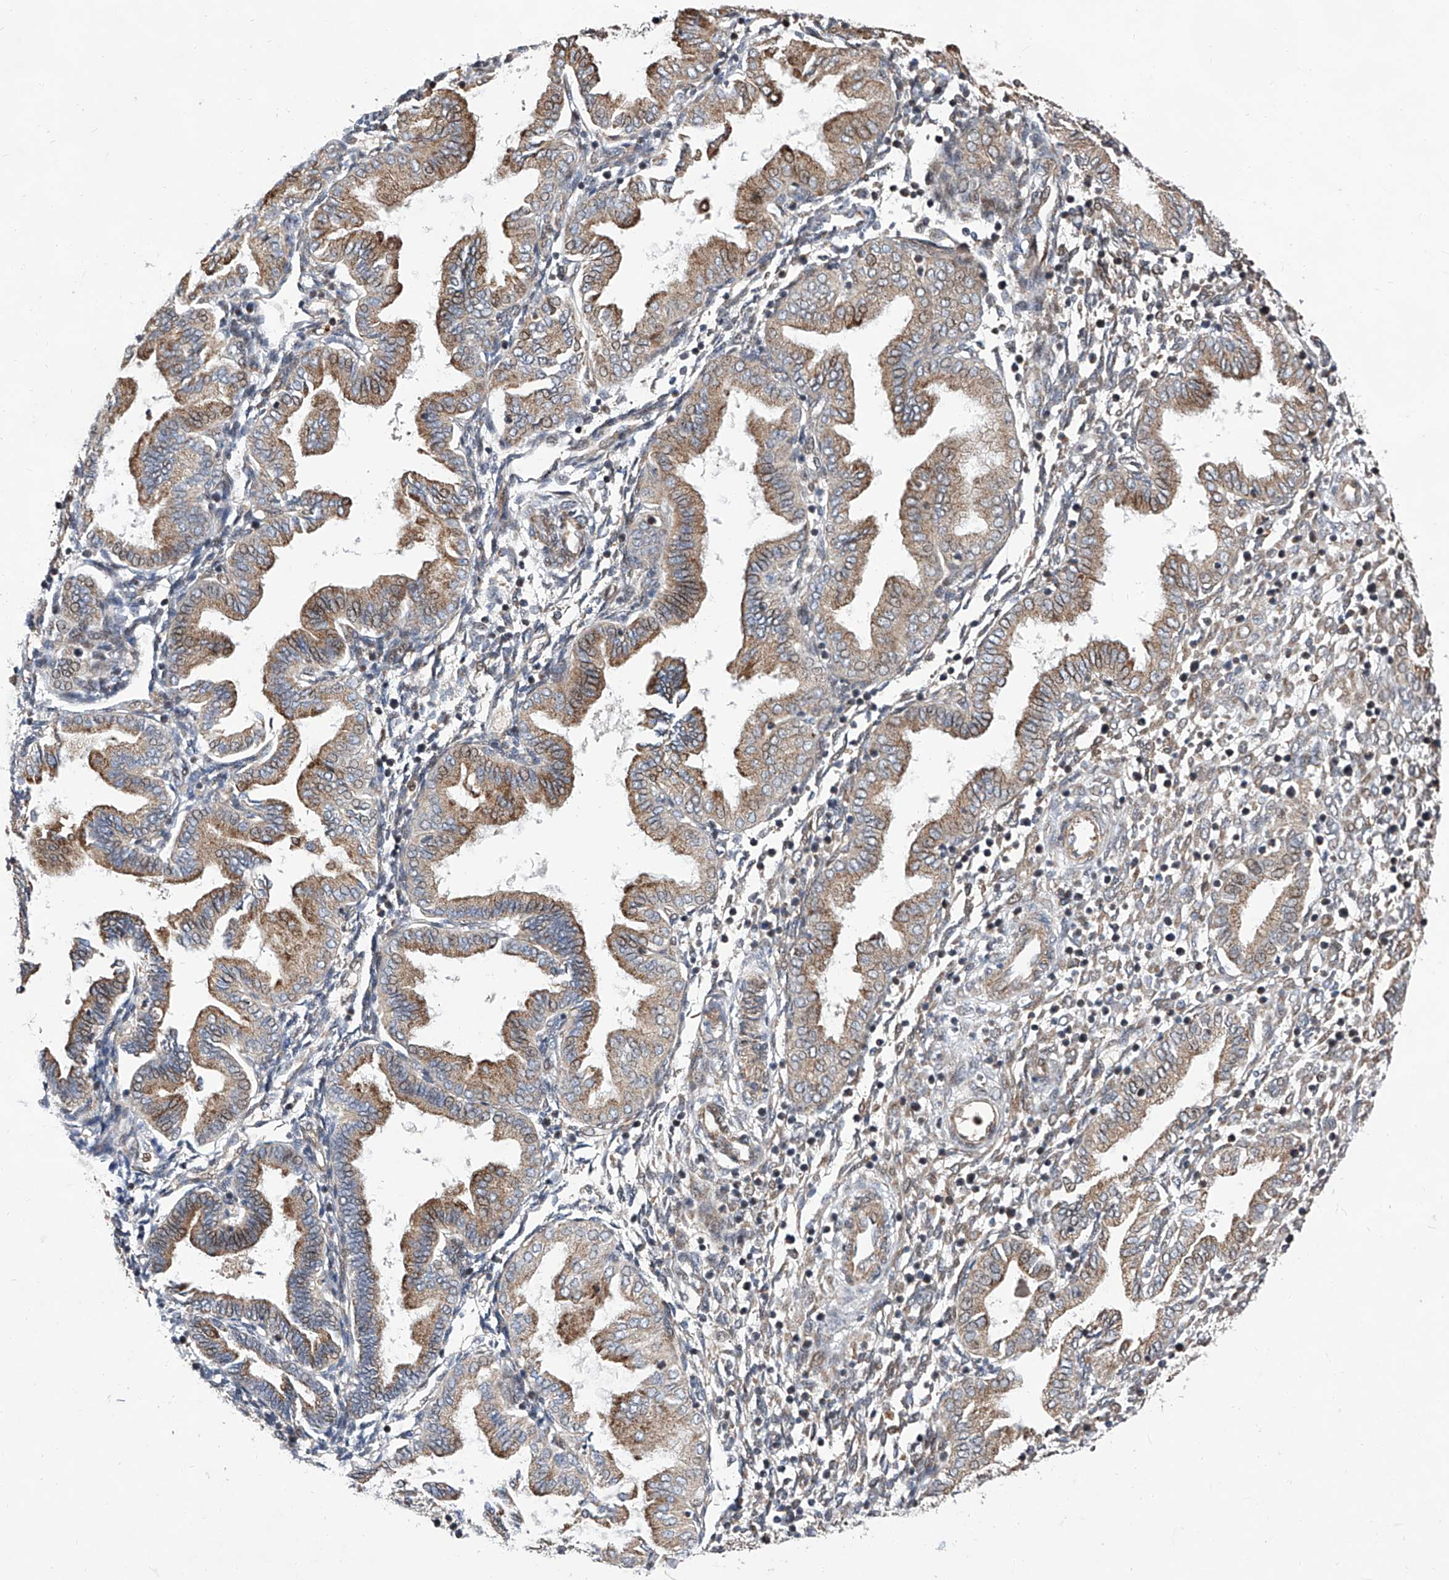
{"staining": {"intensity": "moderate", "quantity": "25%-75%", "location": "nuclear"}, "tissue": "endometrium", "cell_type": "Cells in endometrial stroma", "image_type": "normal", "snomed": [{"axis": "morphology", "description": "Normal tissue, NOS"}, {"axis": "topography", "description": "Endometrium"}], "caption": "Benign endometrium was stained to show a protein in brown. There is medium levels of moderate nuclear staining in approximately 25%-75% of cells in endometrial stroma.", "gene": "FARP2", "patient": {"sex": "female", "age": 53}}